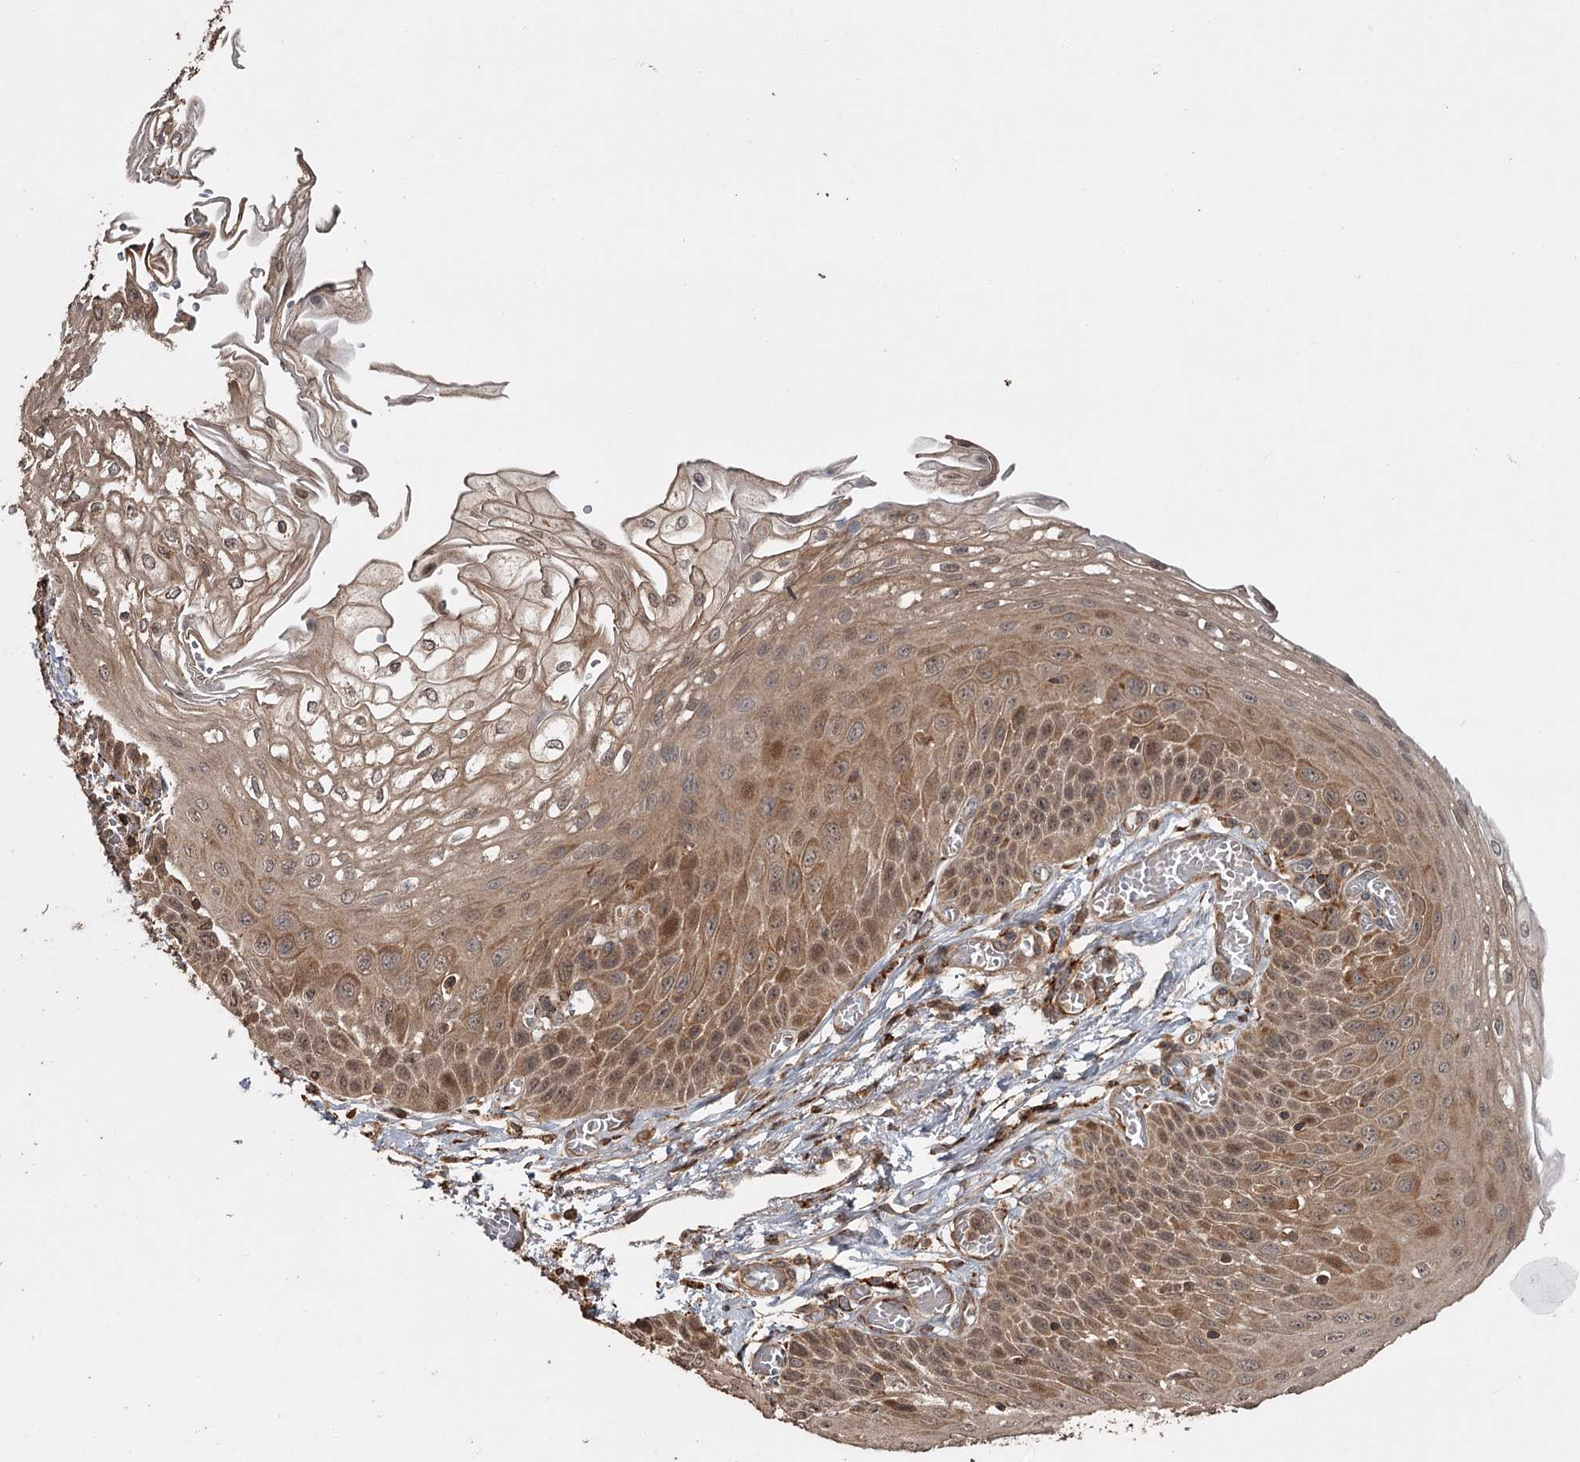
{"staining": {"intensity": "moderate", "quantity": ">75%", "location": "cytoplasmic/membranous"}, "tissue": "esophagus", "cell_type": "Squamous epithelial cells", "image_type": "normal", "snomed": [{"axis": "morphology", "description": "Normal tissue, NOS"}, {"axis": "topography", "description": "Esophagus"}], "caption": "Moderate cytoplasmic/membranous staining is present in approximately >75% of squamous epithelial cells in benign esophagus.", "gene": "FAXC", "patient": {"sex": "male", "age": 81}}